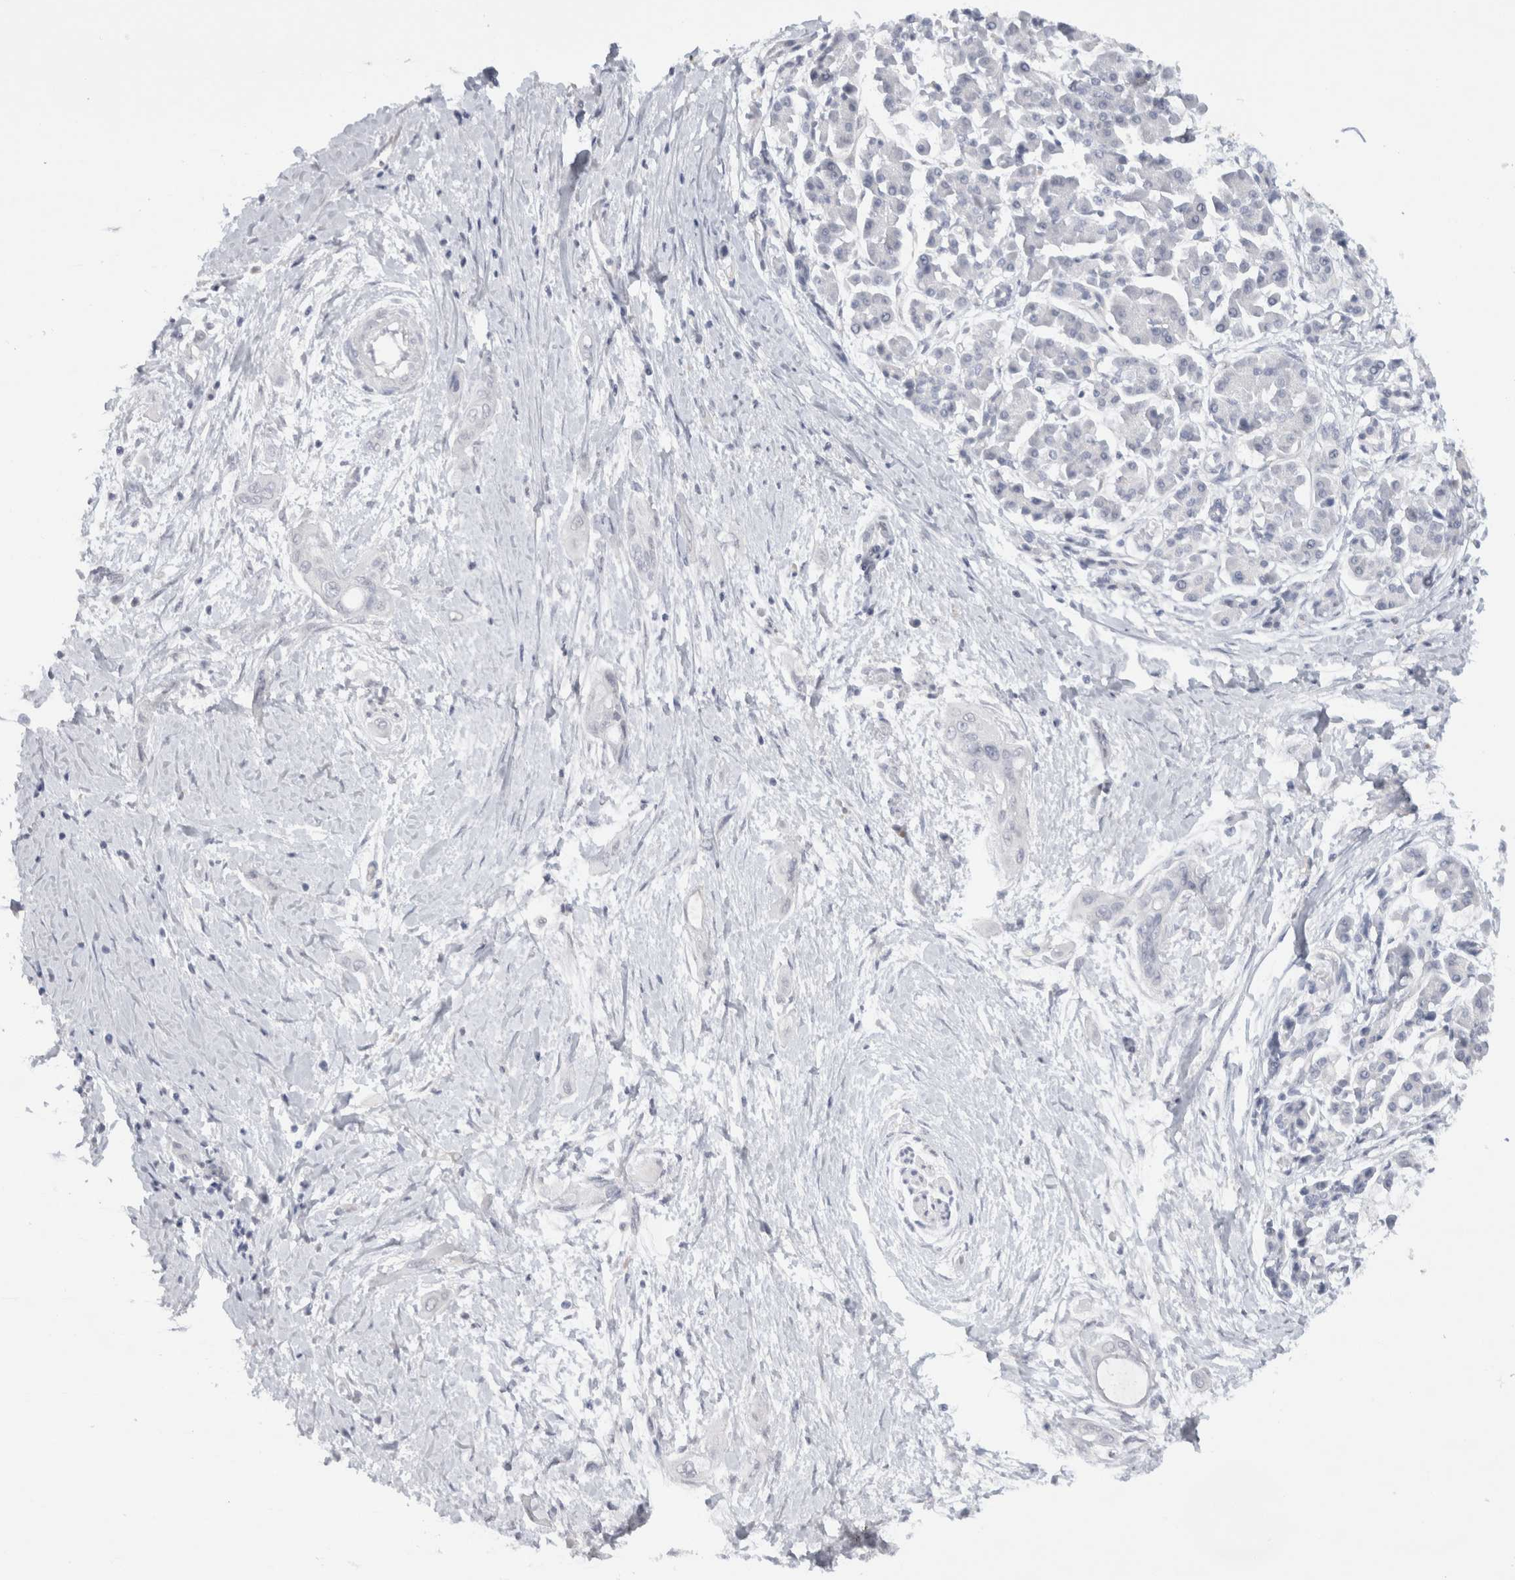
{"staining": {"intensity": "negative", "quantity": "none", "location": "none"}, "tissue": "pancreatic cancer", "cell_type": "Tumor cells", "image_type": "cancer", "snomed": [{"axis": "morphology", "description": "Adenocarcinoma, NOS"}, {"axis": "topography", "description": "Pancreas"}], "caption": "The immunohistochemistry image has no significant positivity in tumor cells of adenocarcinoma (pancreatic) tissue.", "gene": "TONSL", "patient": {"sex": "male", "age": 59}}